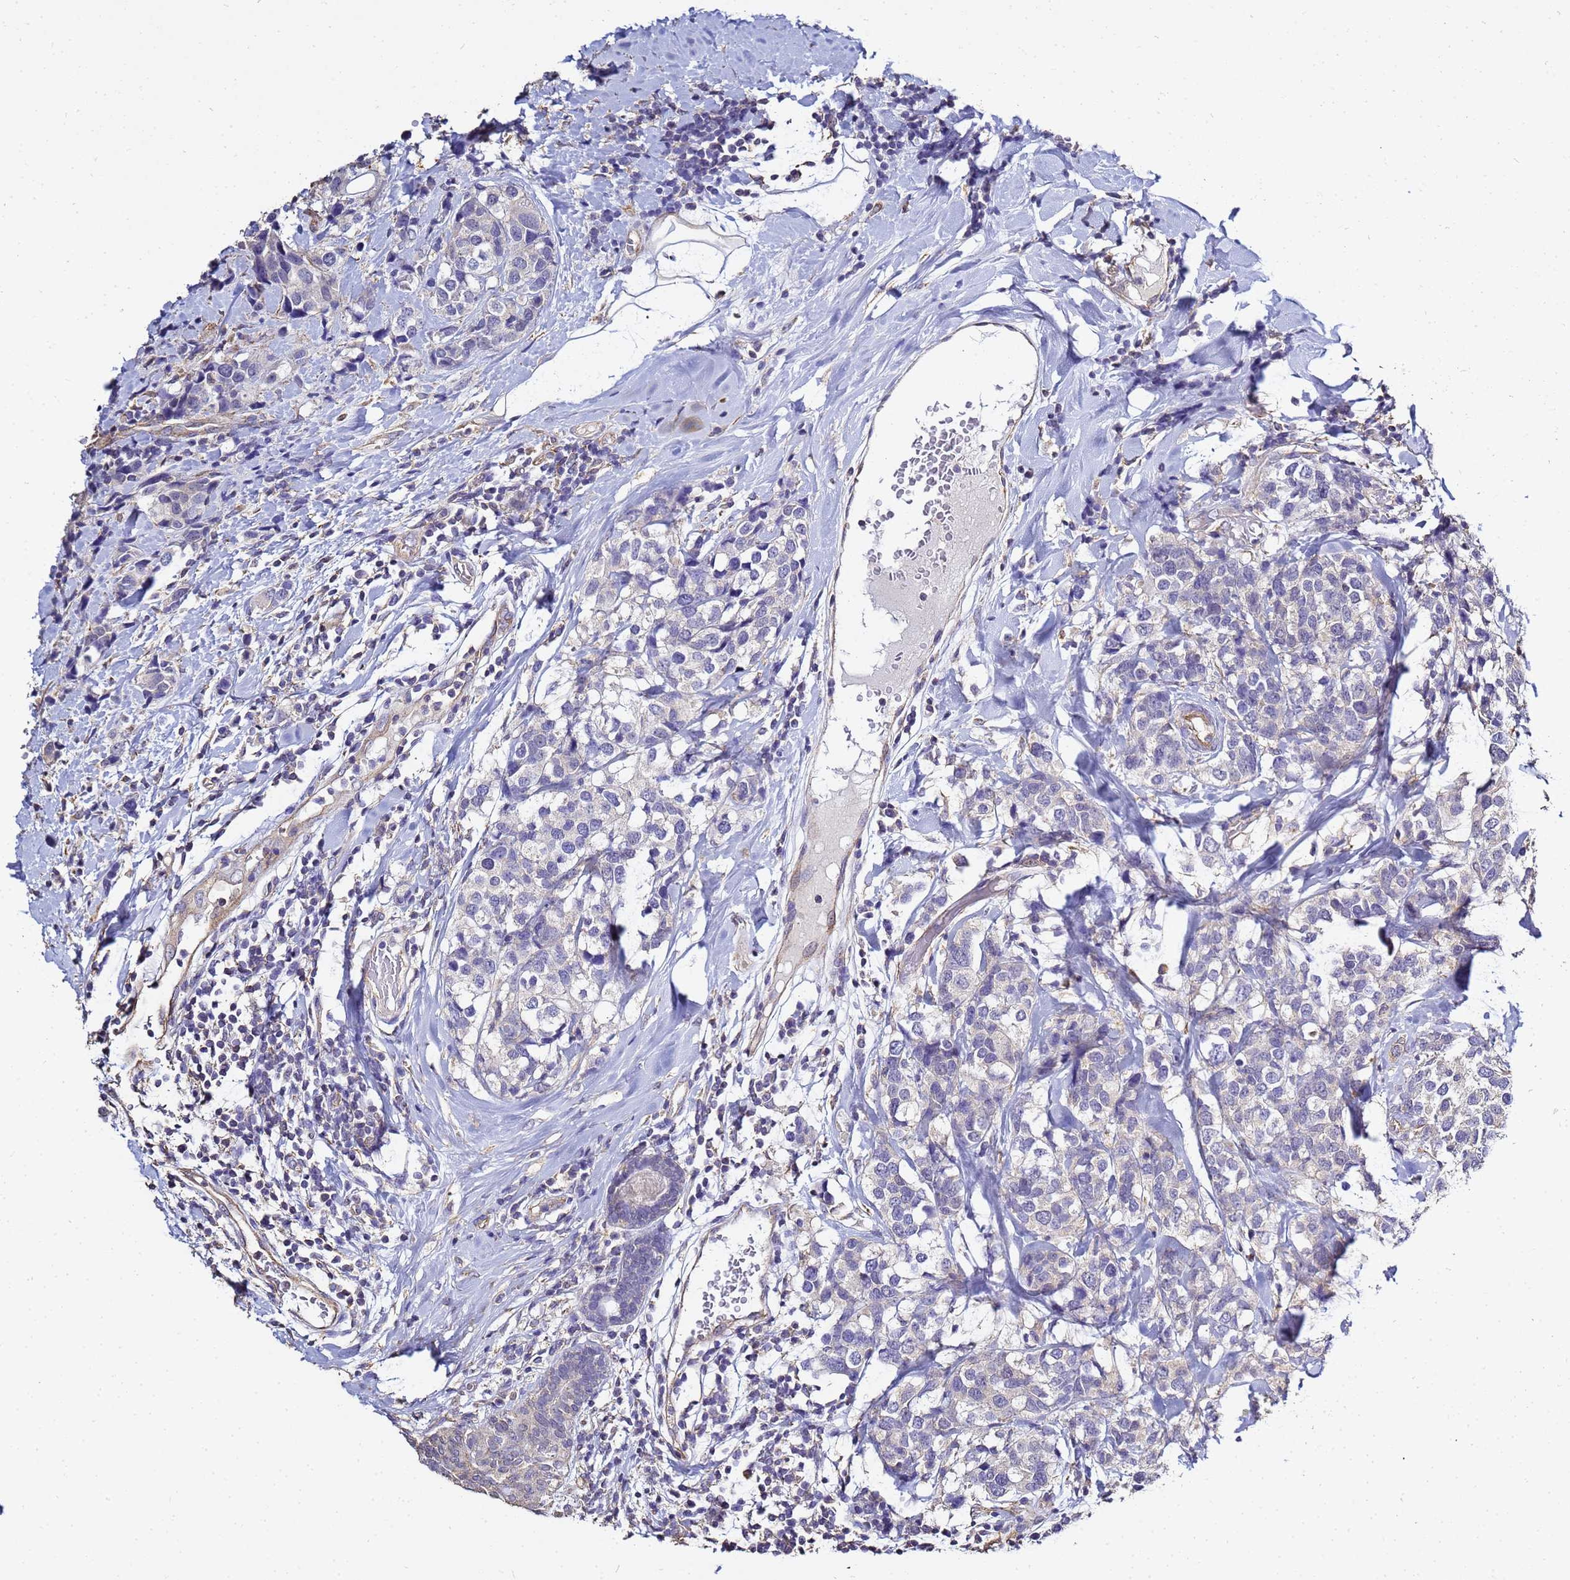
{"staining": {"intensity": "negative", "quantity": "none", "location": "none"}, "tissue": "breast cancer", "cell_type": "Tumor cells", "image_type": "cancer", "snomed": [{"axis": "morphology", "description": "Lobular carcinoma"}, {"axis": "topography", "description": "Breast"}], "caption": "The IHC histopathology image has no significant positivity in tumor cells of lobular carcinoma (breast) tissue.", "gene": "ENOPH1", "patient": {"sex": "female", "age": 59}}